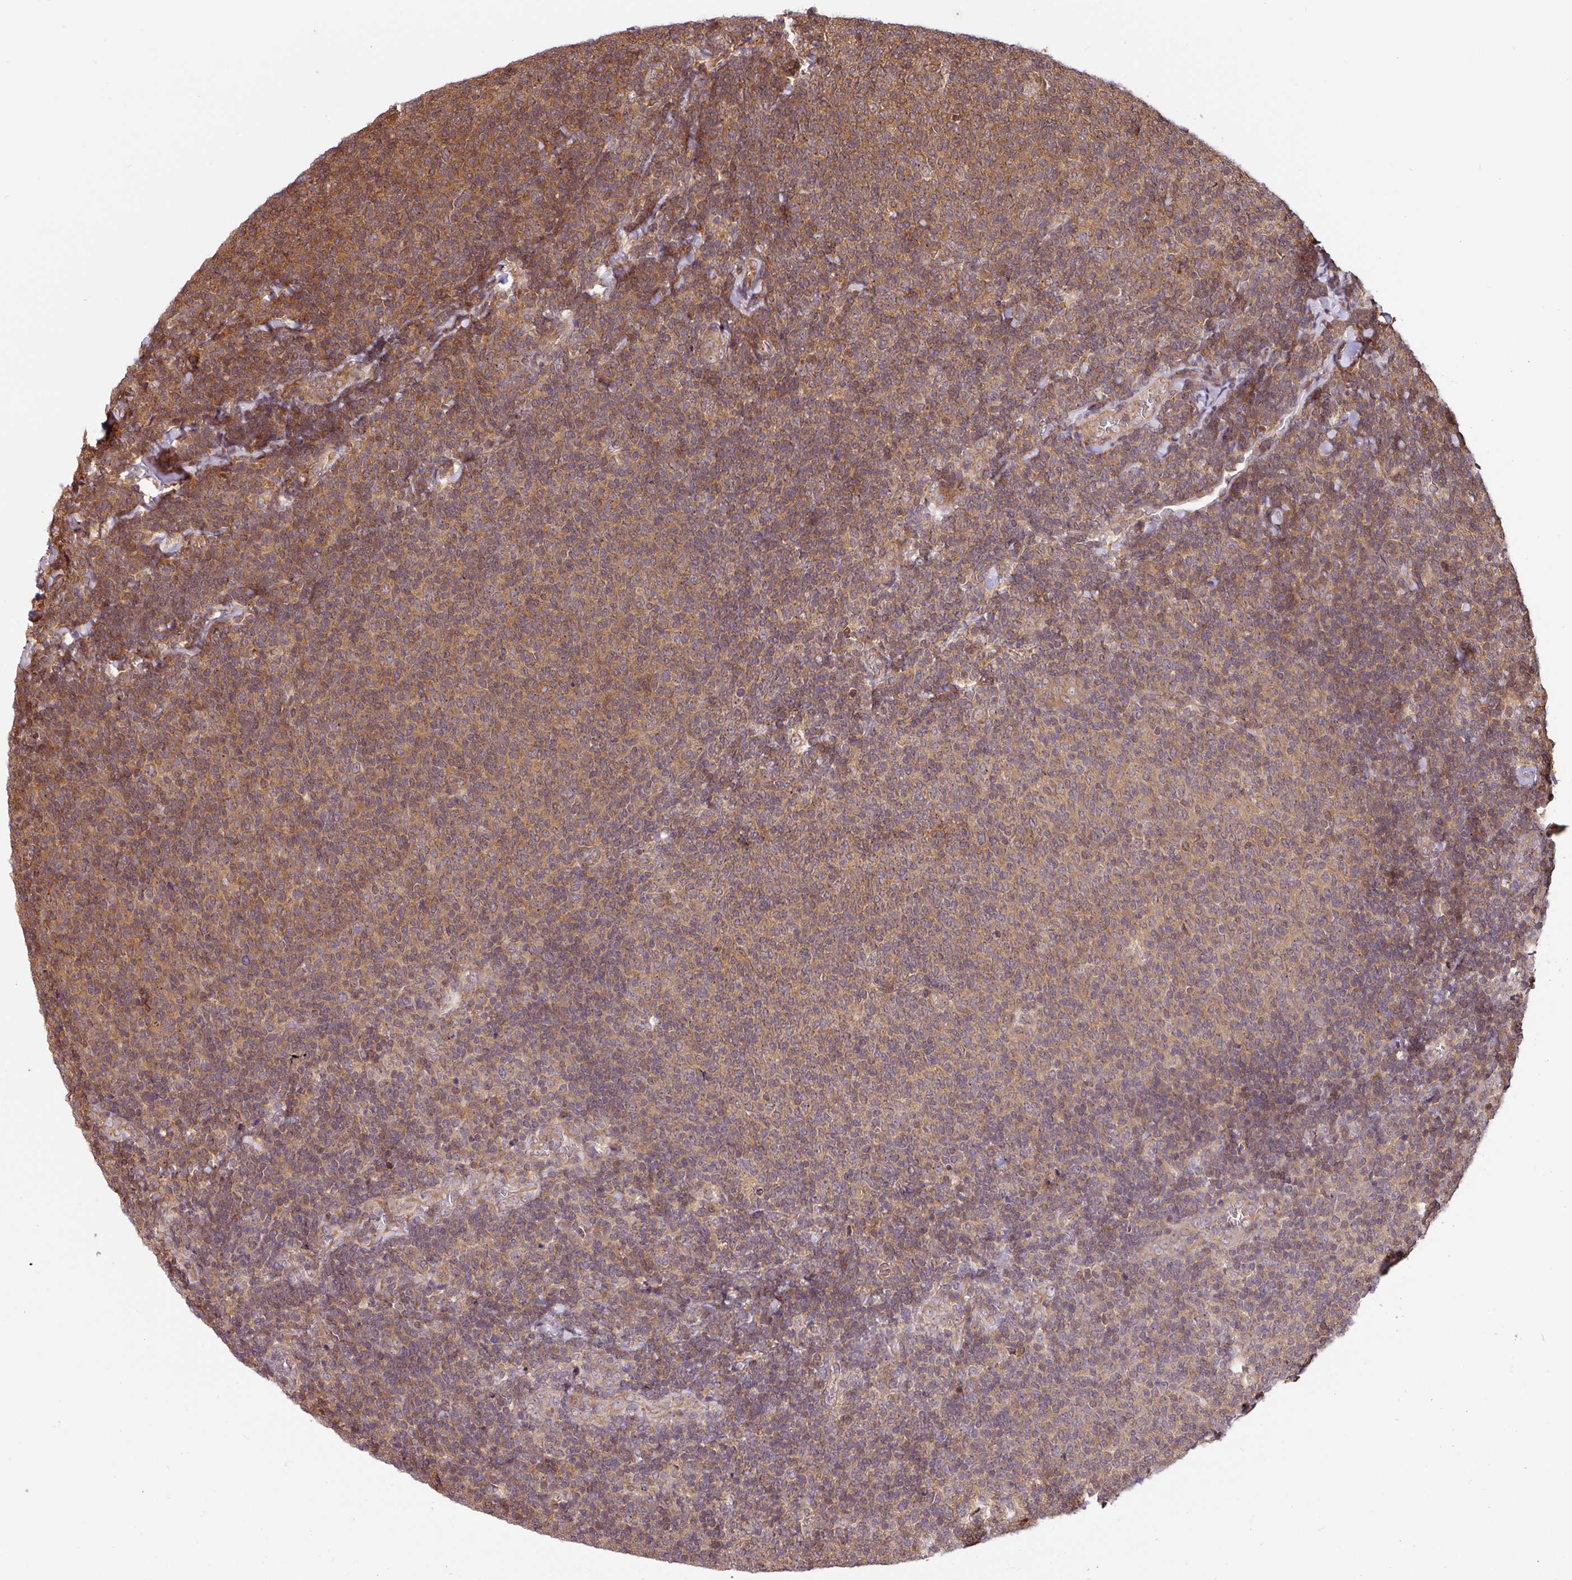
{"staining": {"intensity": "moderate", "quantity": "25%-75%", "location": "cytoplasmic/membranous"}, "tissue": "lymphoma", "cell_type": "Tumor cells", "image_type": "cancer", "snomed": [{"axis": "morphology", "description": "Malignant lymphoma, non-Hodgkin's type, Low grade"}, {"axis": "topography", "description": "Lymph node"}], "caption": "The histopathology image demonstrates staining of lymphoma, revealing moderate cytoplasmic/membranous protein staining (brown color) within tumor cells.", "gene": "SHB", "patient": {"sex": "male", "age": 52}}